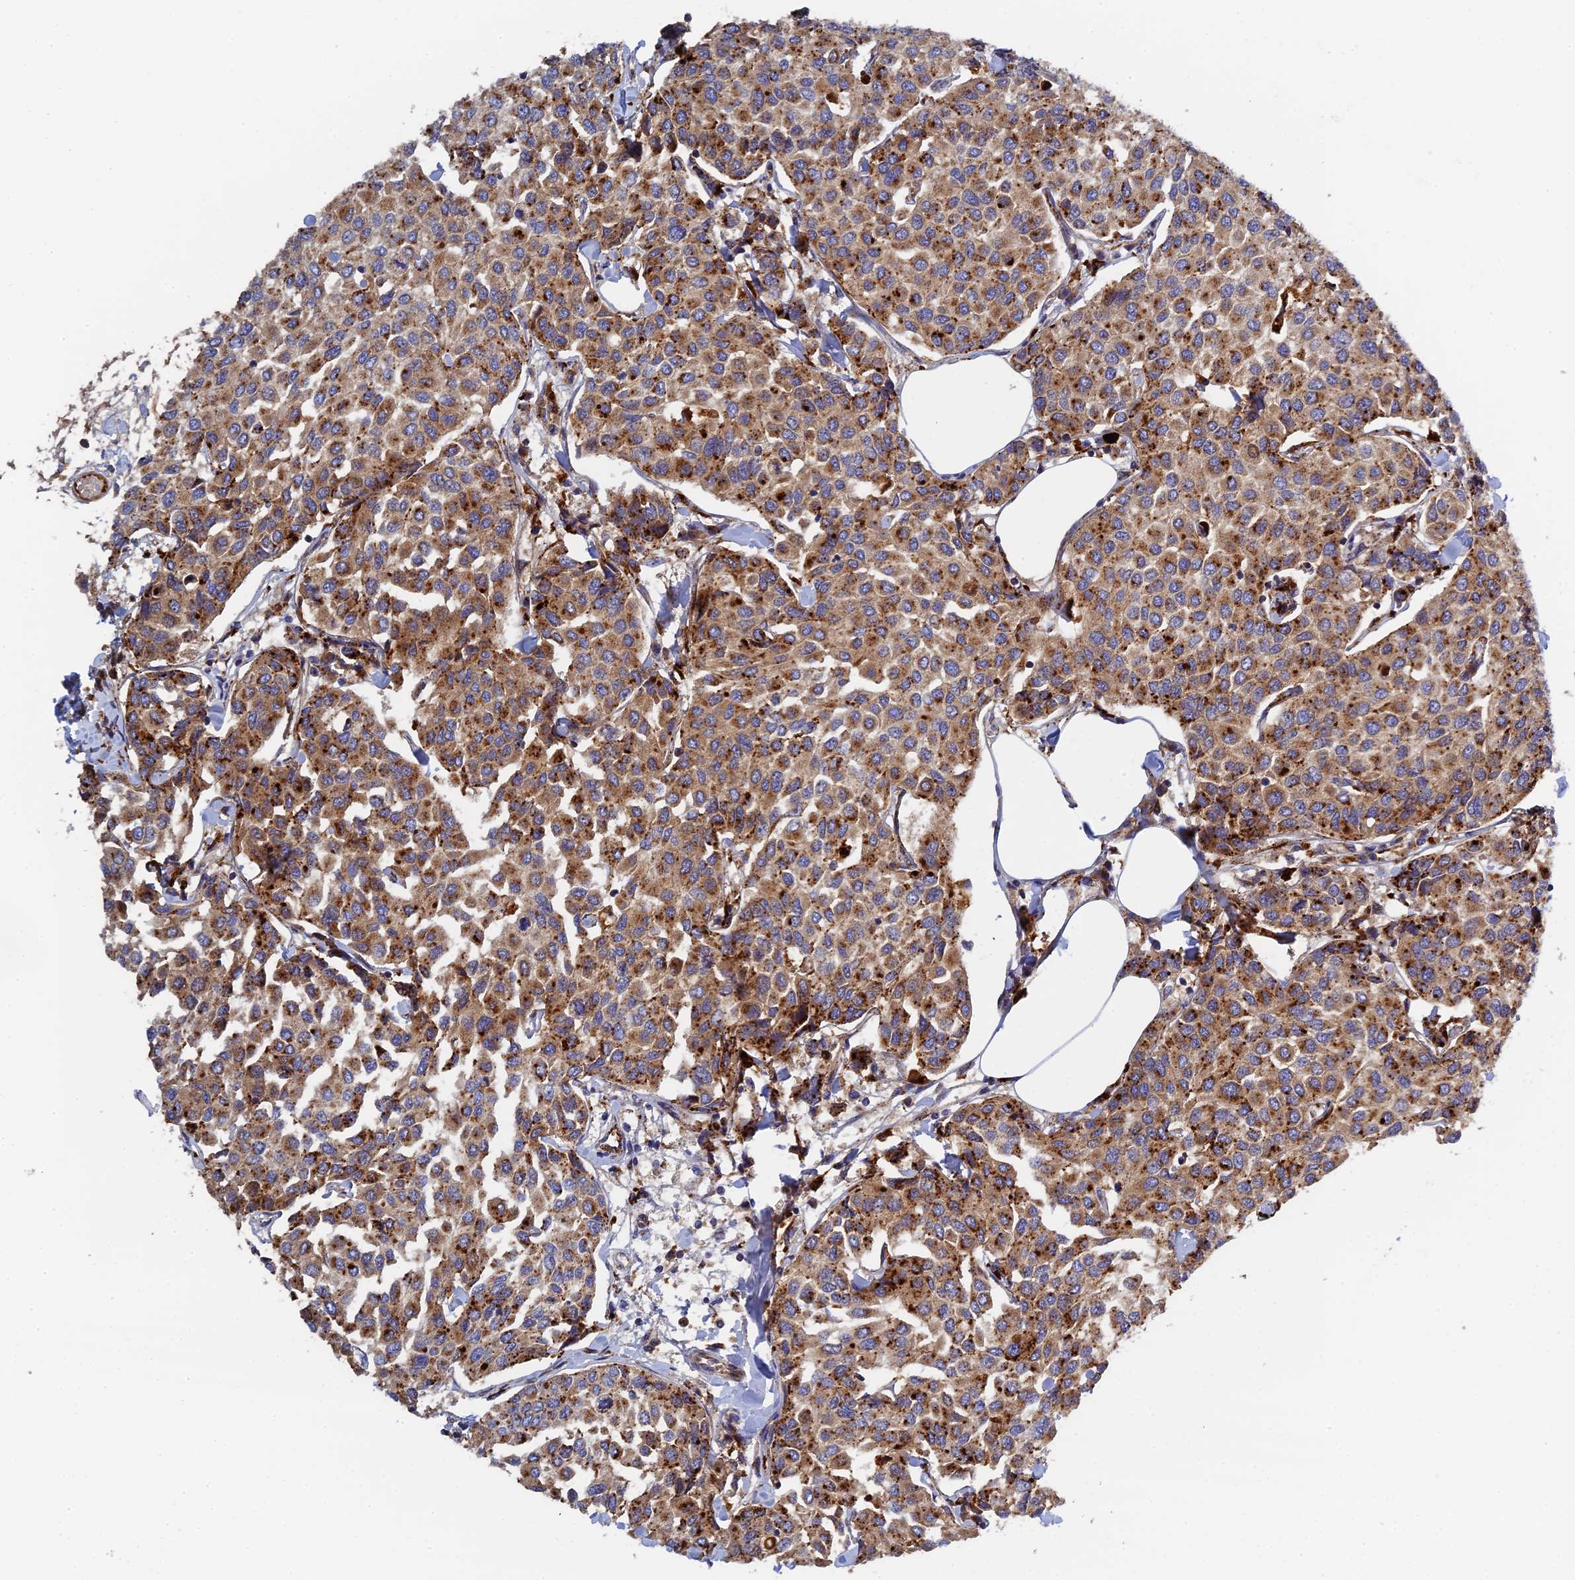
{"staining": {"intensity": "moderate", "quantity": ">75%", "location": "cytoplasmic/membranous"}, "tissue": "breast cancer", "cell_type": "Tumor cells", "image_type": "cancer", "snomed": [{"axis": "morphology", "description": "Duct carcinoma"}, {"axis": "topography", "description": "Breast"}], "caption": "IHC photomicrograph of breast cancer stained for a protein (brown), which displays medium levels of moderate cytoplasmic/membranous expression in about >75% of tumor cells.", "gene": "PPP2R3C", "patient": {"sex": "female", "age": 55}}